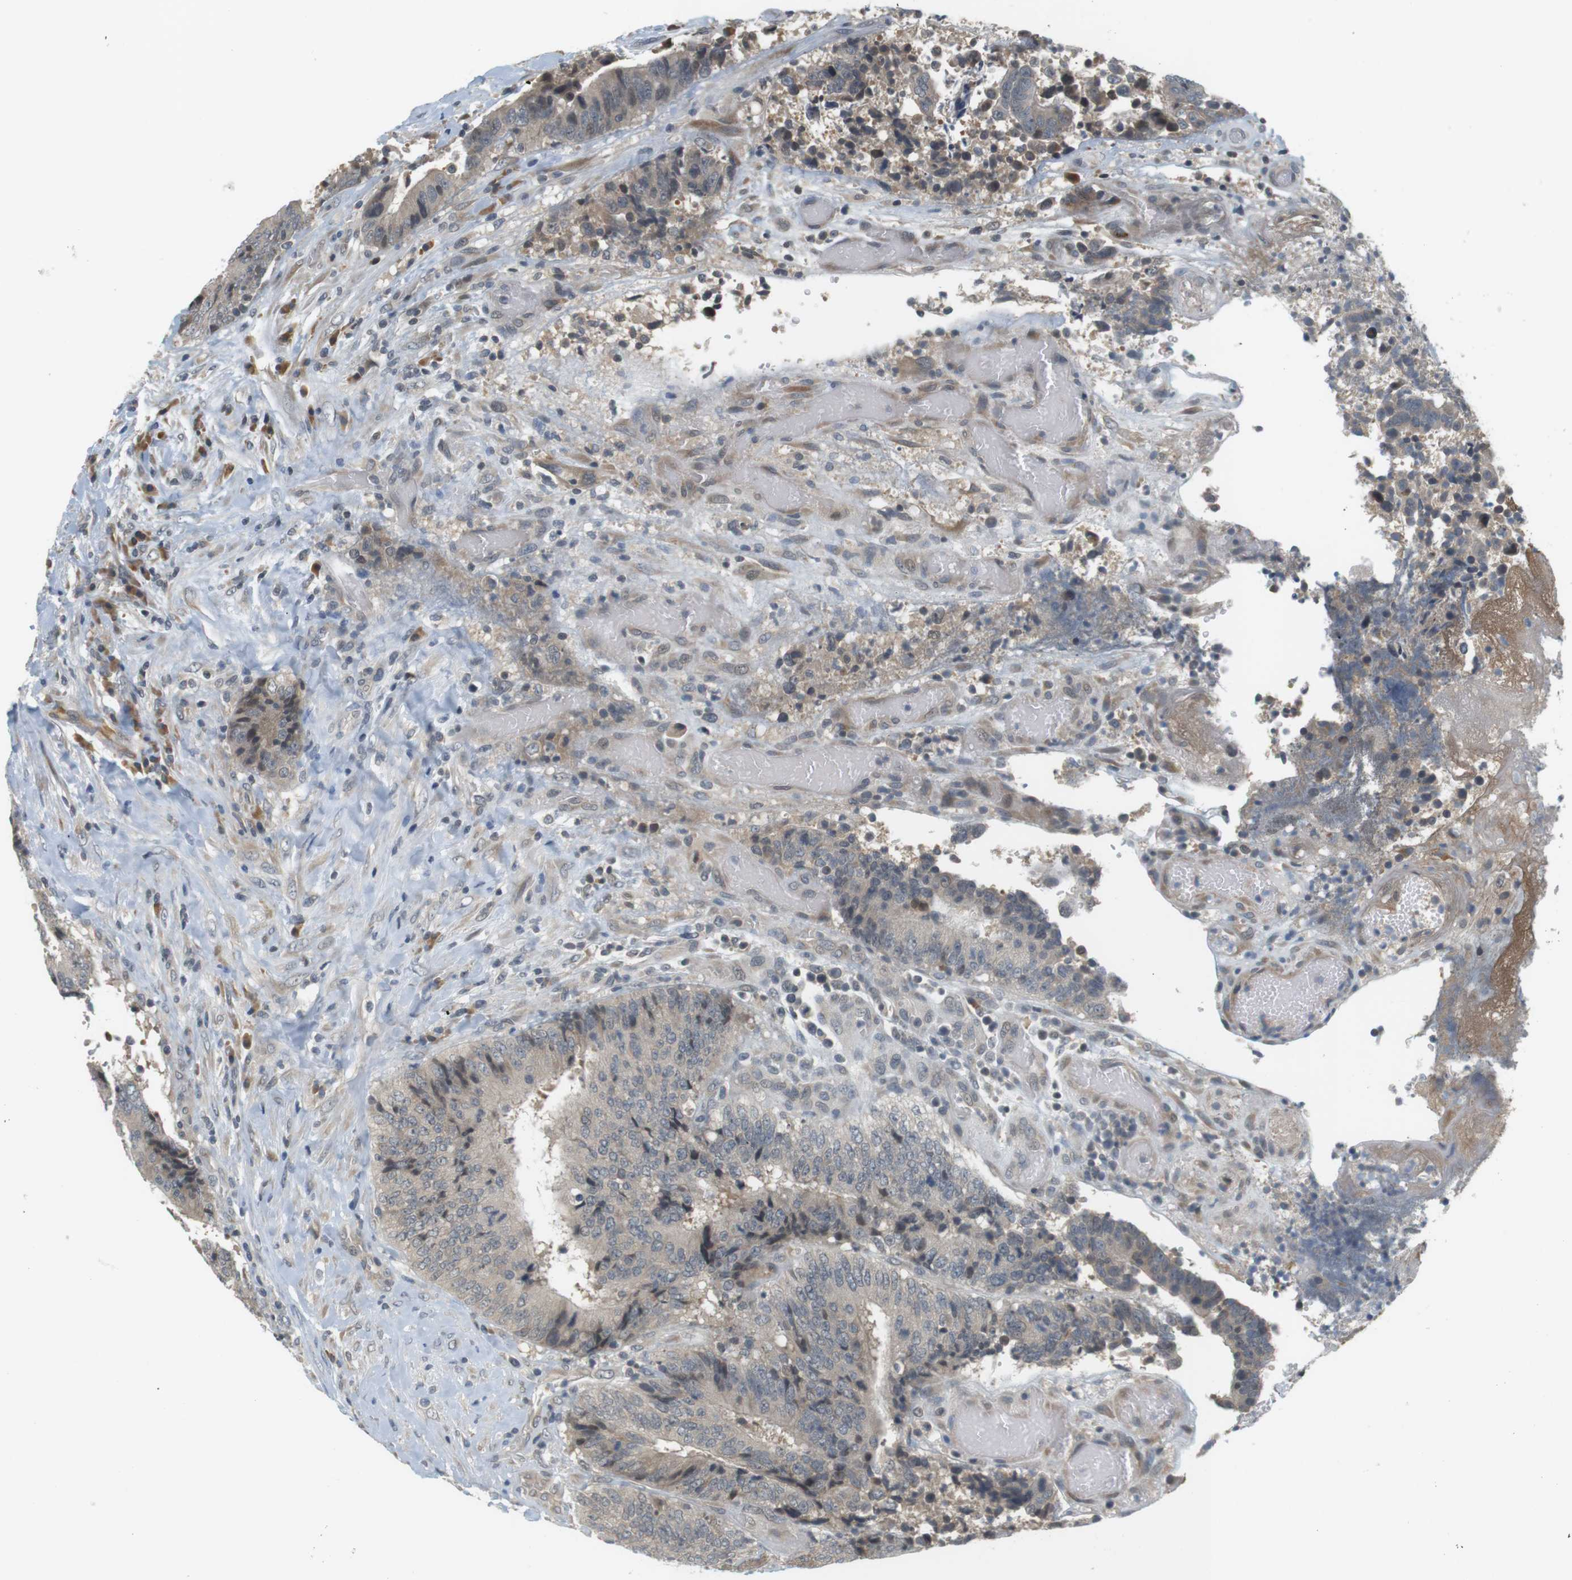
{"staining": {"intensity": "negative", "quantity": "none", "location": "none"}, "tissue": "colorectal cancer", "cell_type": "Tumor cells", "image_type": "cancer", "snomed": [{"axis": "morphology", "description": "Adenocarcinoma, NOS"}, {"axis": "topography", "description": "Rectum"}], "caption": "This histopathology image is of colorectal cancer (adenocarcinoma) stained with IHC to label a protein in brown with the nuclei are counter-stained blue. There is no expression in tumor cells.", "gene": "WNT7A", "patient": {"sex": "male", "age": 72}}